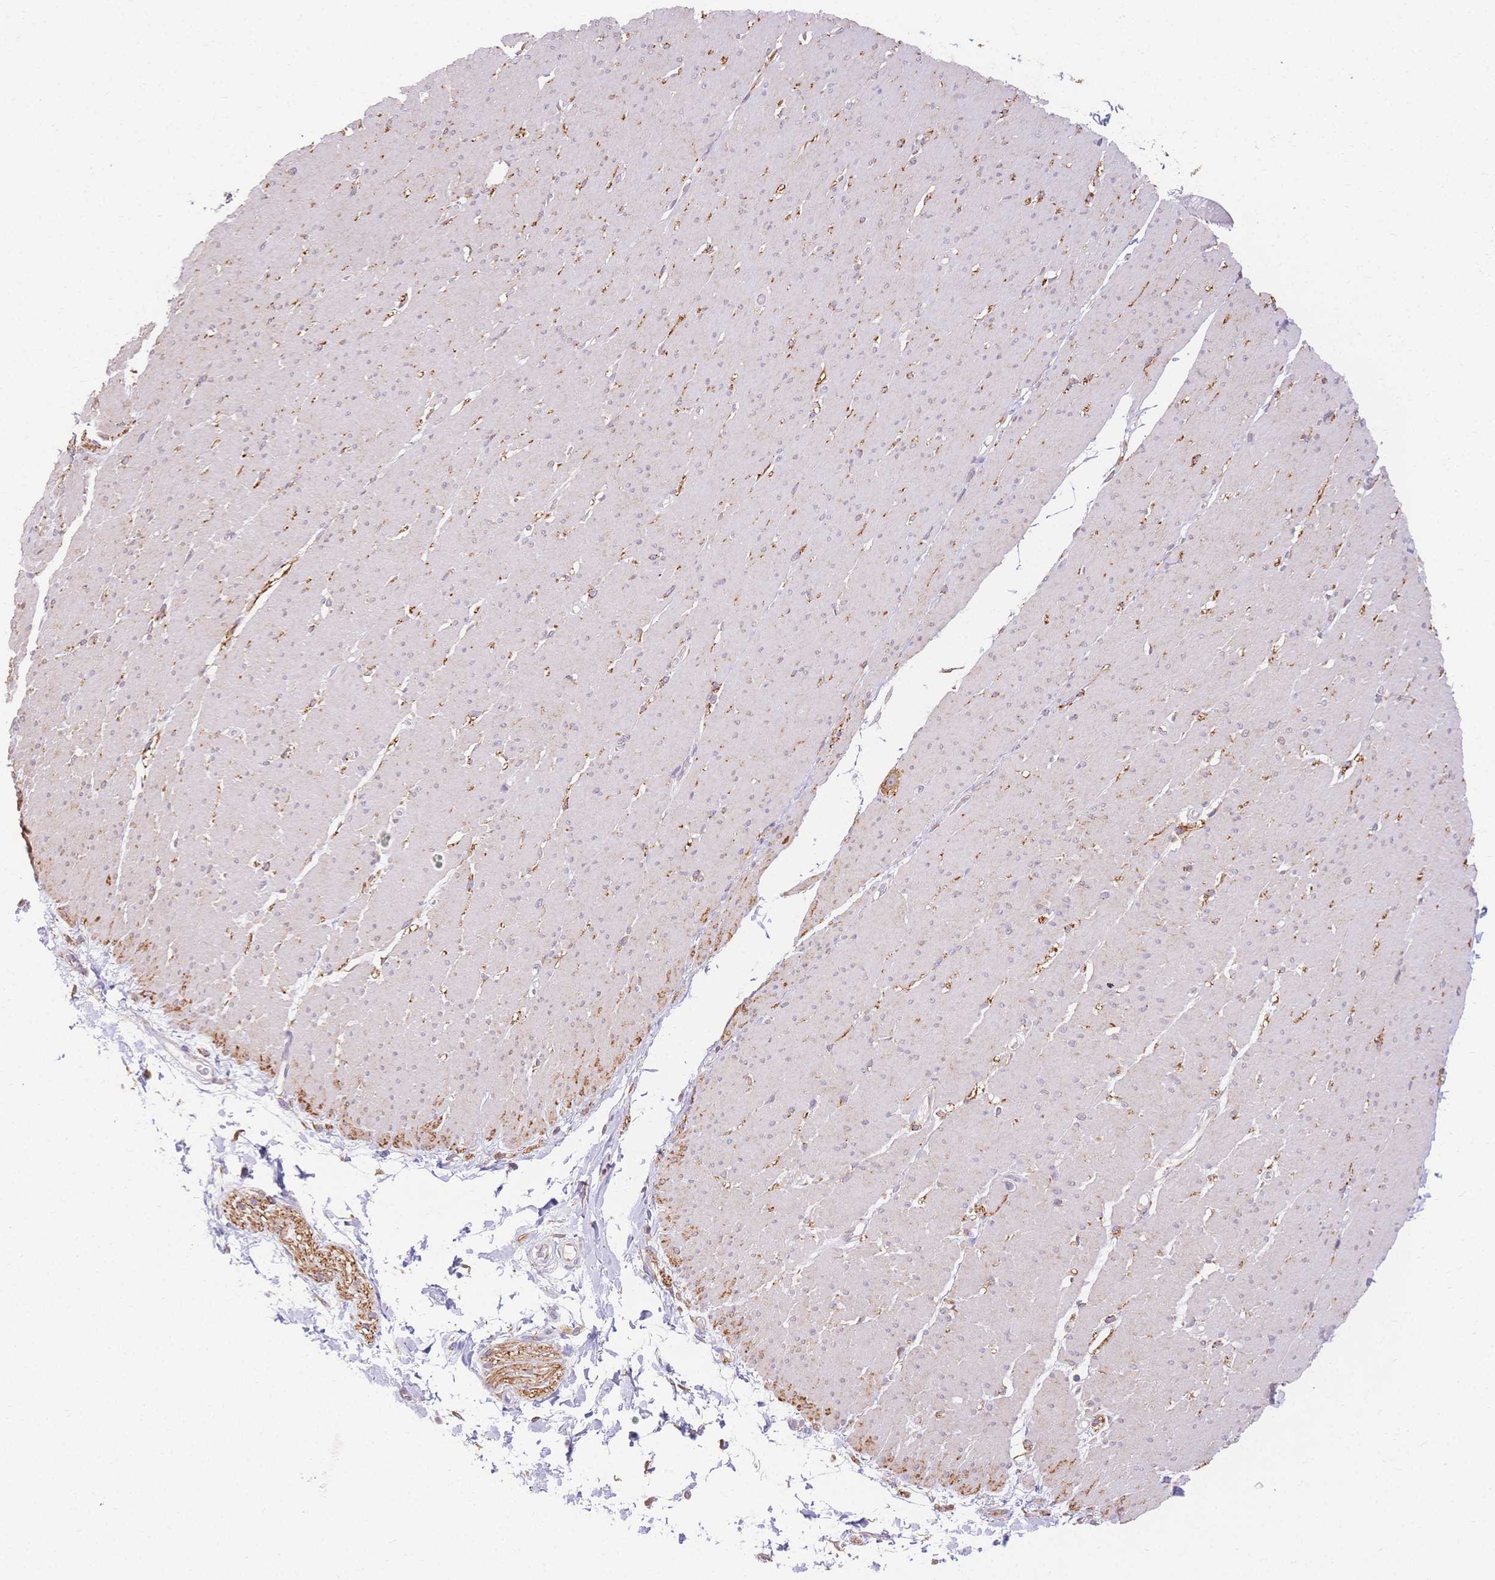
{"staining": {"intensity": "moderate", "quantity": "<25%", "location": "cytoplasmic/membranous"}, "tissue": "smooth muscle", "cell_type": "Smooth muscle cells", "image_type": "normal", "snomed": [{"axis": "morphology", "description": "Normal tissue, NOS"}, {"axis": "topography", "description": "Smooth muscle"}, {"axis": "topography", "description": "Rectum"}], "caption": "Moderate cytoplasmic/membranous positivity for a protein is present in approximately <25% of smooth muscle cells of unremarkable smooth muscle using IHC.", "gene": "HS3ST5", "patient": {"sex": "male", "age": 53}}